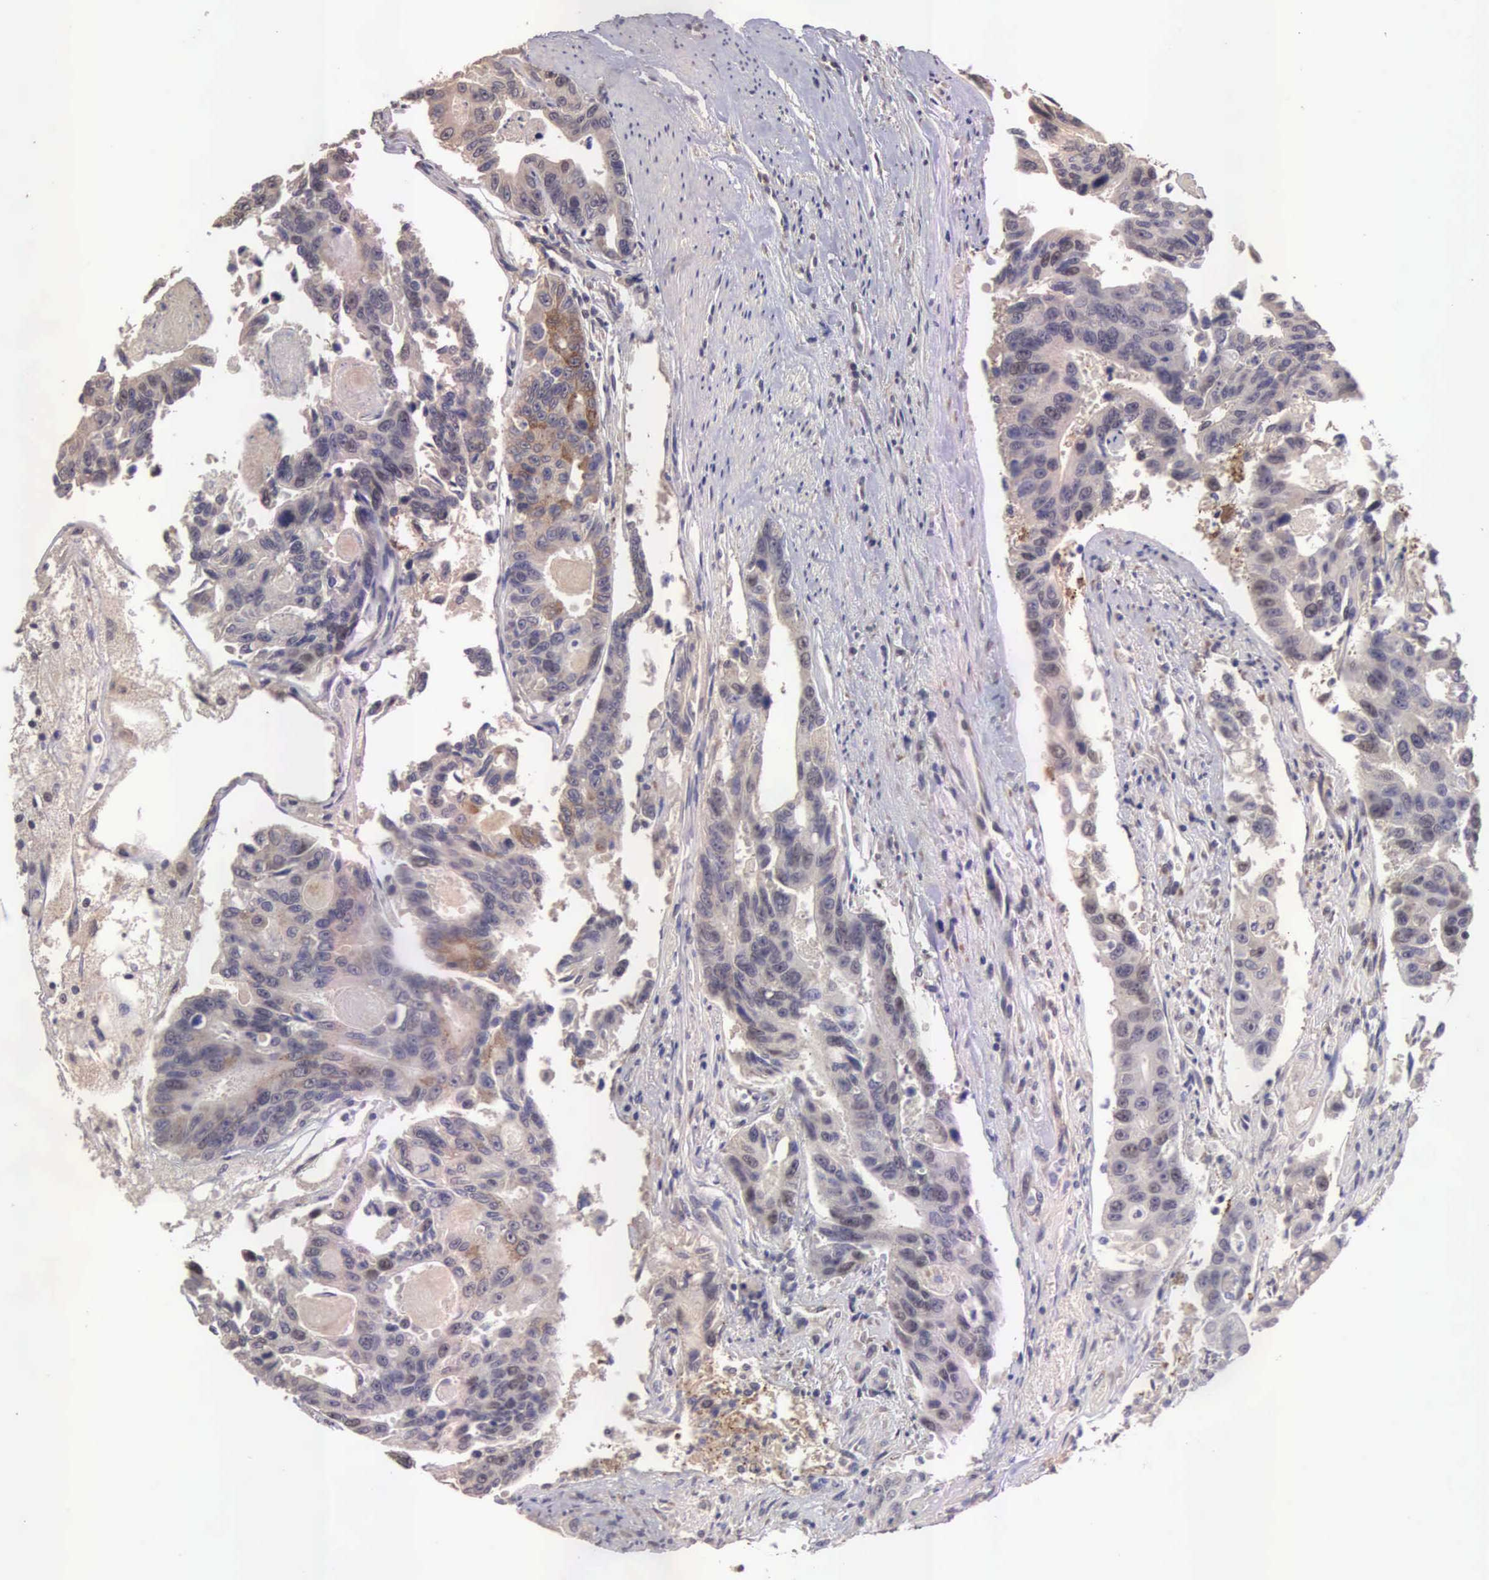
{"staining": {"intensity": "weak", "quantity": ">75%", "location": "cytoplasmic/membranous"}, "tissue": "colorectal cancer", "cell_type": "Tumor cells", "image_type": "cancer", "snomed": [{"axis": "morphology", "description": "Adenocarcinoma, NOS"}, {"axis": "topography", "description": "Colon"}], "caption": "An IHC micrograph of tumor tissue is shown. Protein staining in brown labels weak cytoplasmic/membranous positivity in colorectal cancer (adenocarcinoma) within tumor cells.", "gene": "CDC45", "patient": {"sex": "female", "age": 86}}